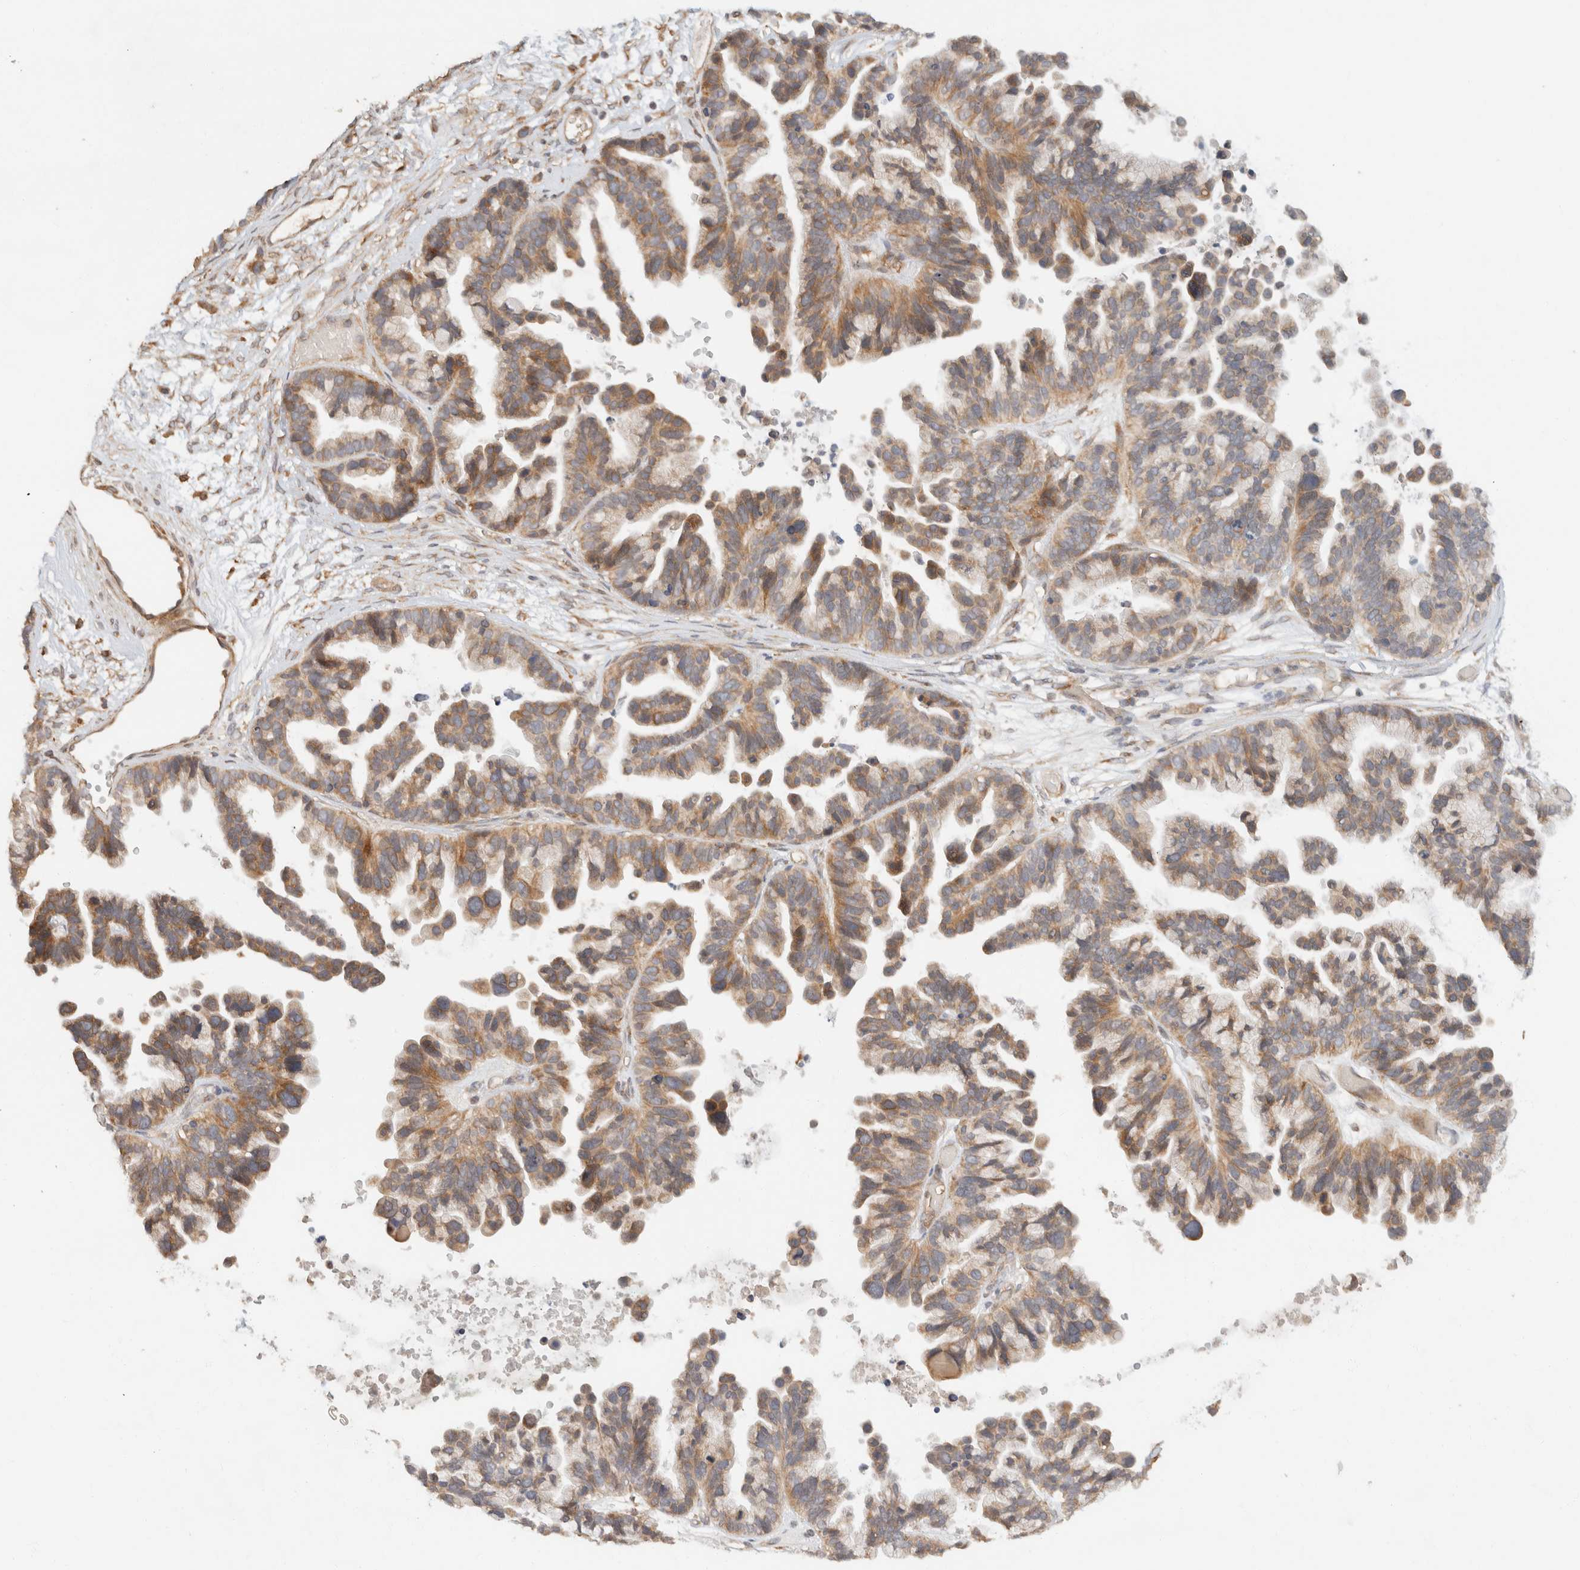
{"staining": {"intensity": "moderate", "quantity": "25%-75%", "location": "cytoplasmic/membranous"}, "tissue": "ovarian cancer", "cell_type": "Tumor cells", "image_type": "cancer", "snomed": [{"axis": "morphology", "description": "Cystadenocarcinoma, serous, NOS"}, {"axis": "topography", "description": "Ovary"}], "caption": "Ovarian cancer tissue displays moderate cytoplasmic/membranous expression in approximately 25%-75% of tumor cells, visualized by immunohistochemistry.", "gene": "TACC1", "patient": {"sex": "female", "age": 56}}